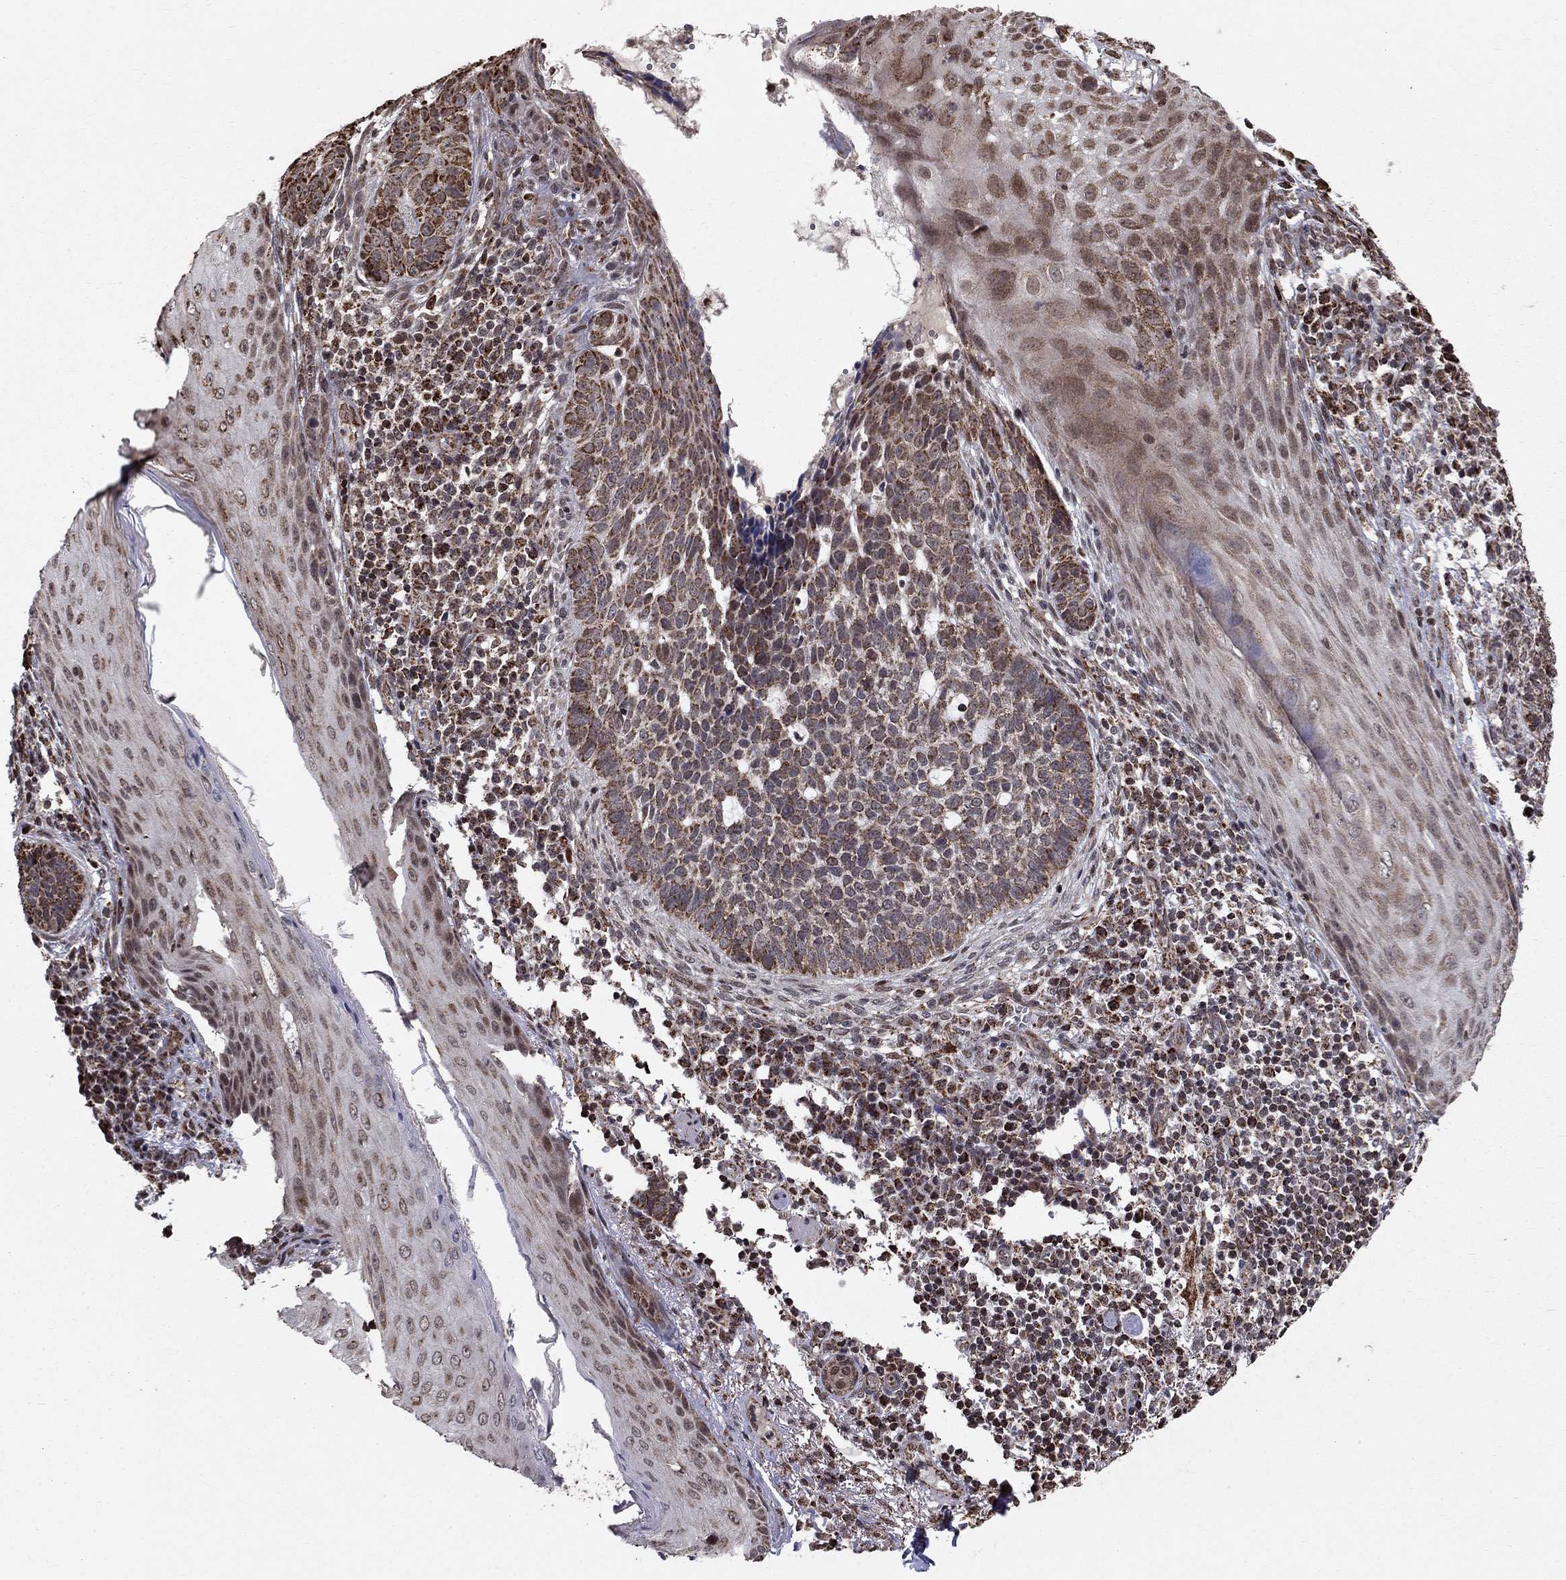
{"staining": {"intensity": "moderate", "quantity": ">75%", "location": "cytoplasmic/membranous"}, "tissue": "skin cancer", "cell_type": "Tumor cells", "image_type": "cancer", "snomed": [{"axis": "morphology", "description": "Basal cell carcinoma"}, {"axis": "topography", "description": "Skin"}], "caption": "Approximately >75% of tumor cells in human skin basal cell carcinoma exhibit moderate cytoplasmic/membranous protein positivity as visualized by brown immunohistochemical staining.", "gene": "ACOT13", "patient": {"sex": "female", "age": 69}}